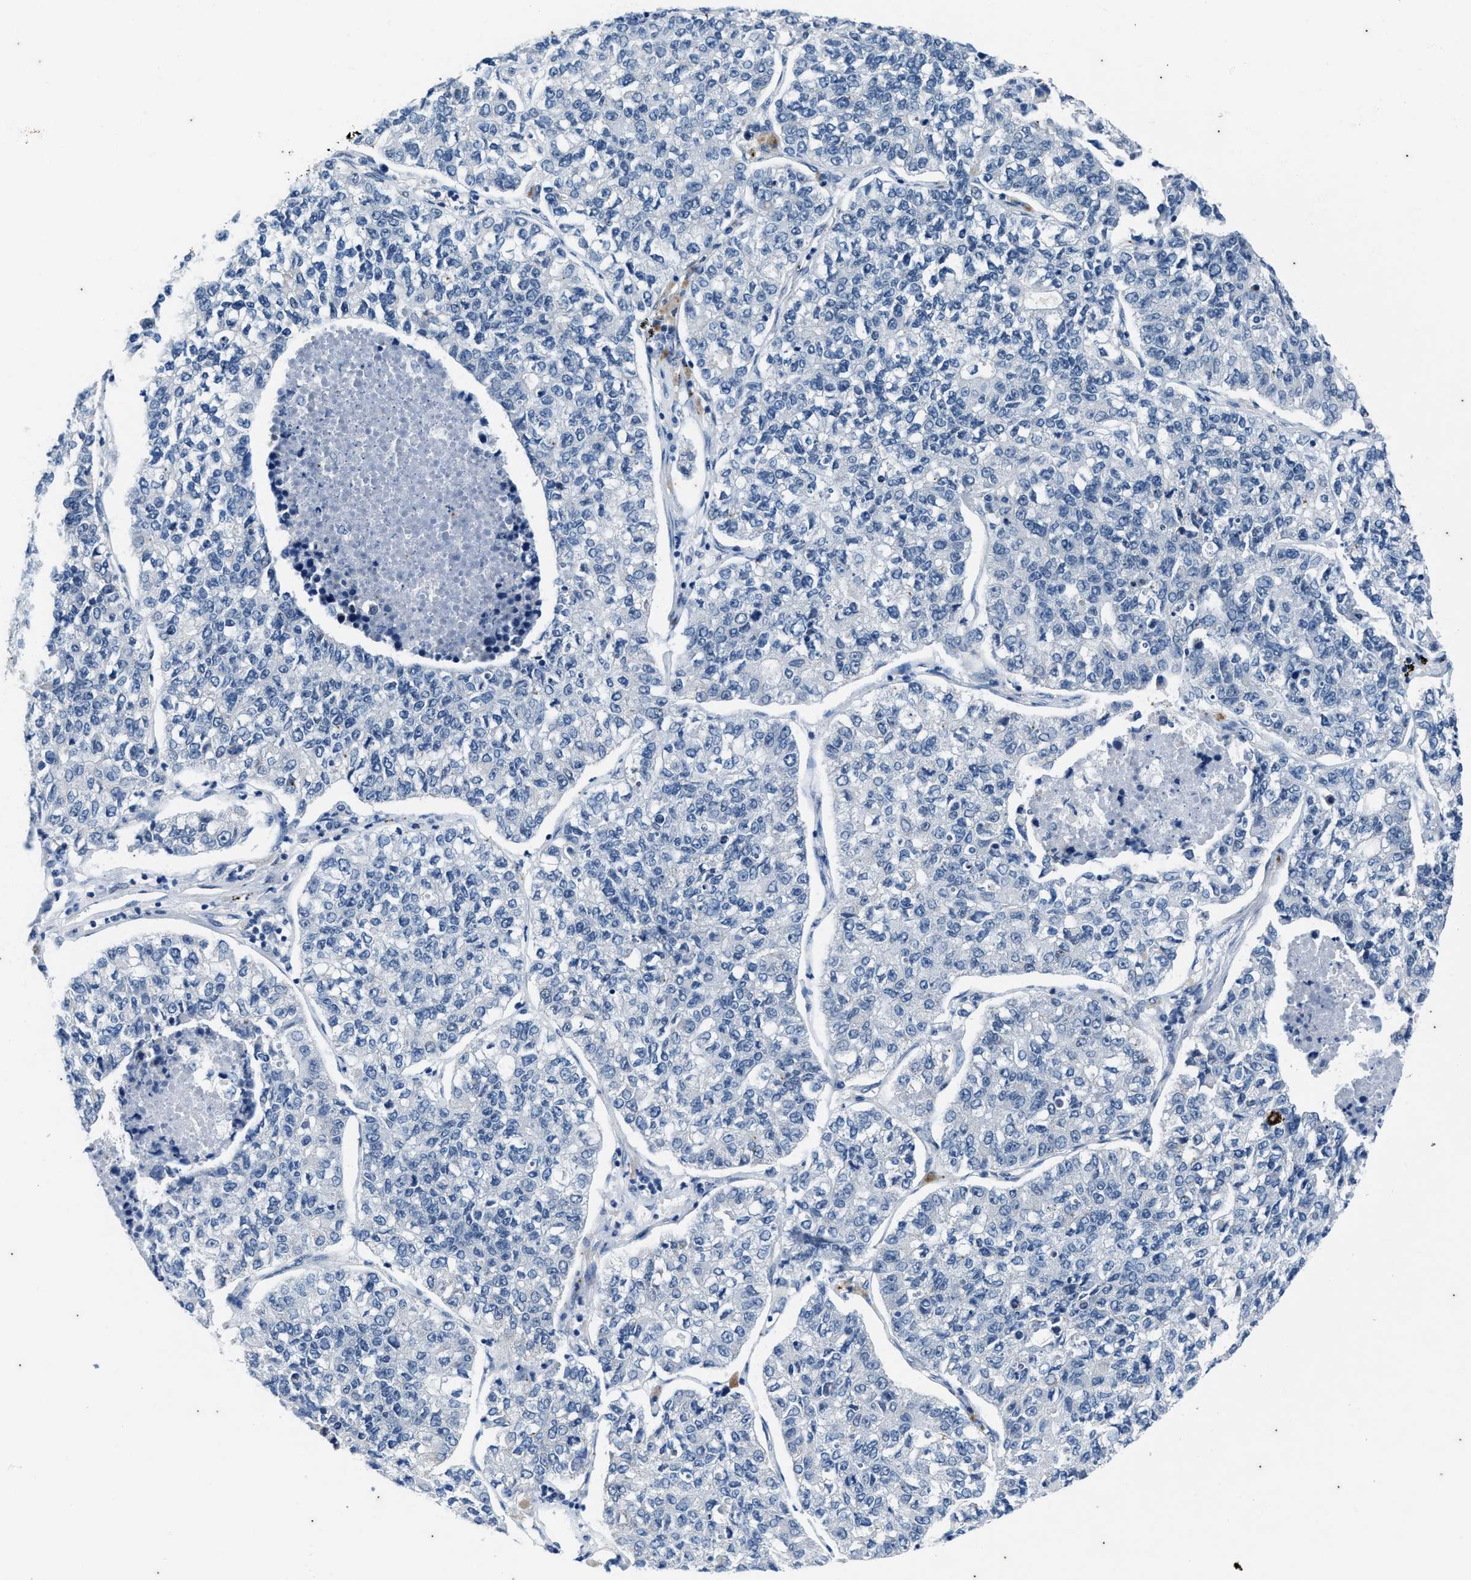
{"staining": {"intensity": "negative", "quantity": "none", "location": "none"}, "tissue": "lung cancer", "cell_type": "Tumor cells", "image_type": "cancer", "snomed": [{"axis": "morphology", "description": "Adenocarcinoma, NOS"}, {"axis": "topography", "description": "Lung"}], "caption": "IHC of human lung adenocarcinoma shows no staining in tumor cells.", "gene": "KIF24", "patient": {"sex": "male", "age": 49}}